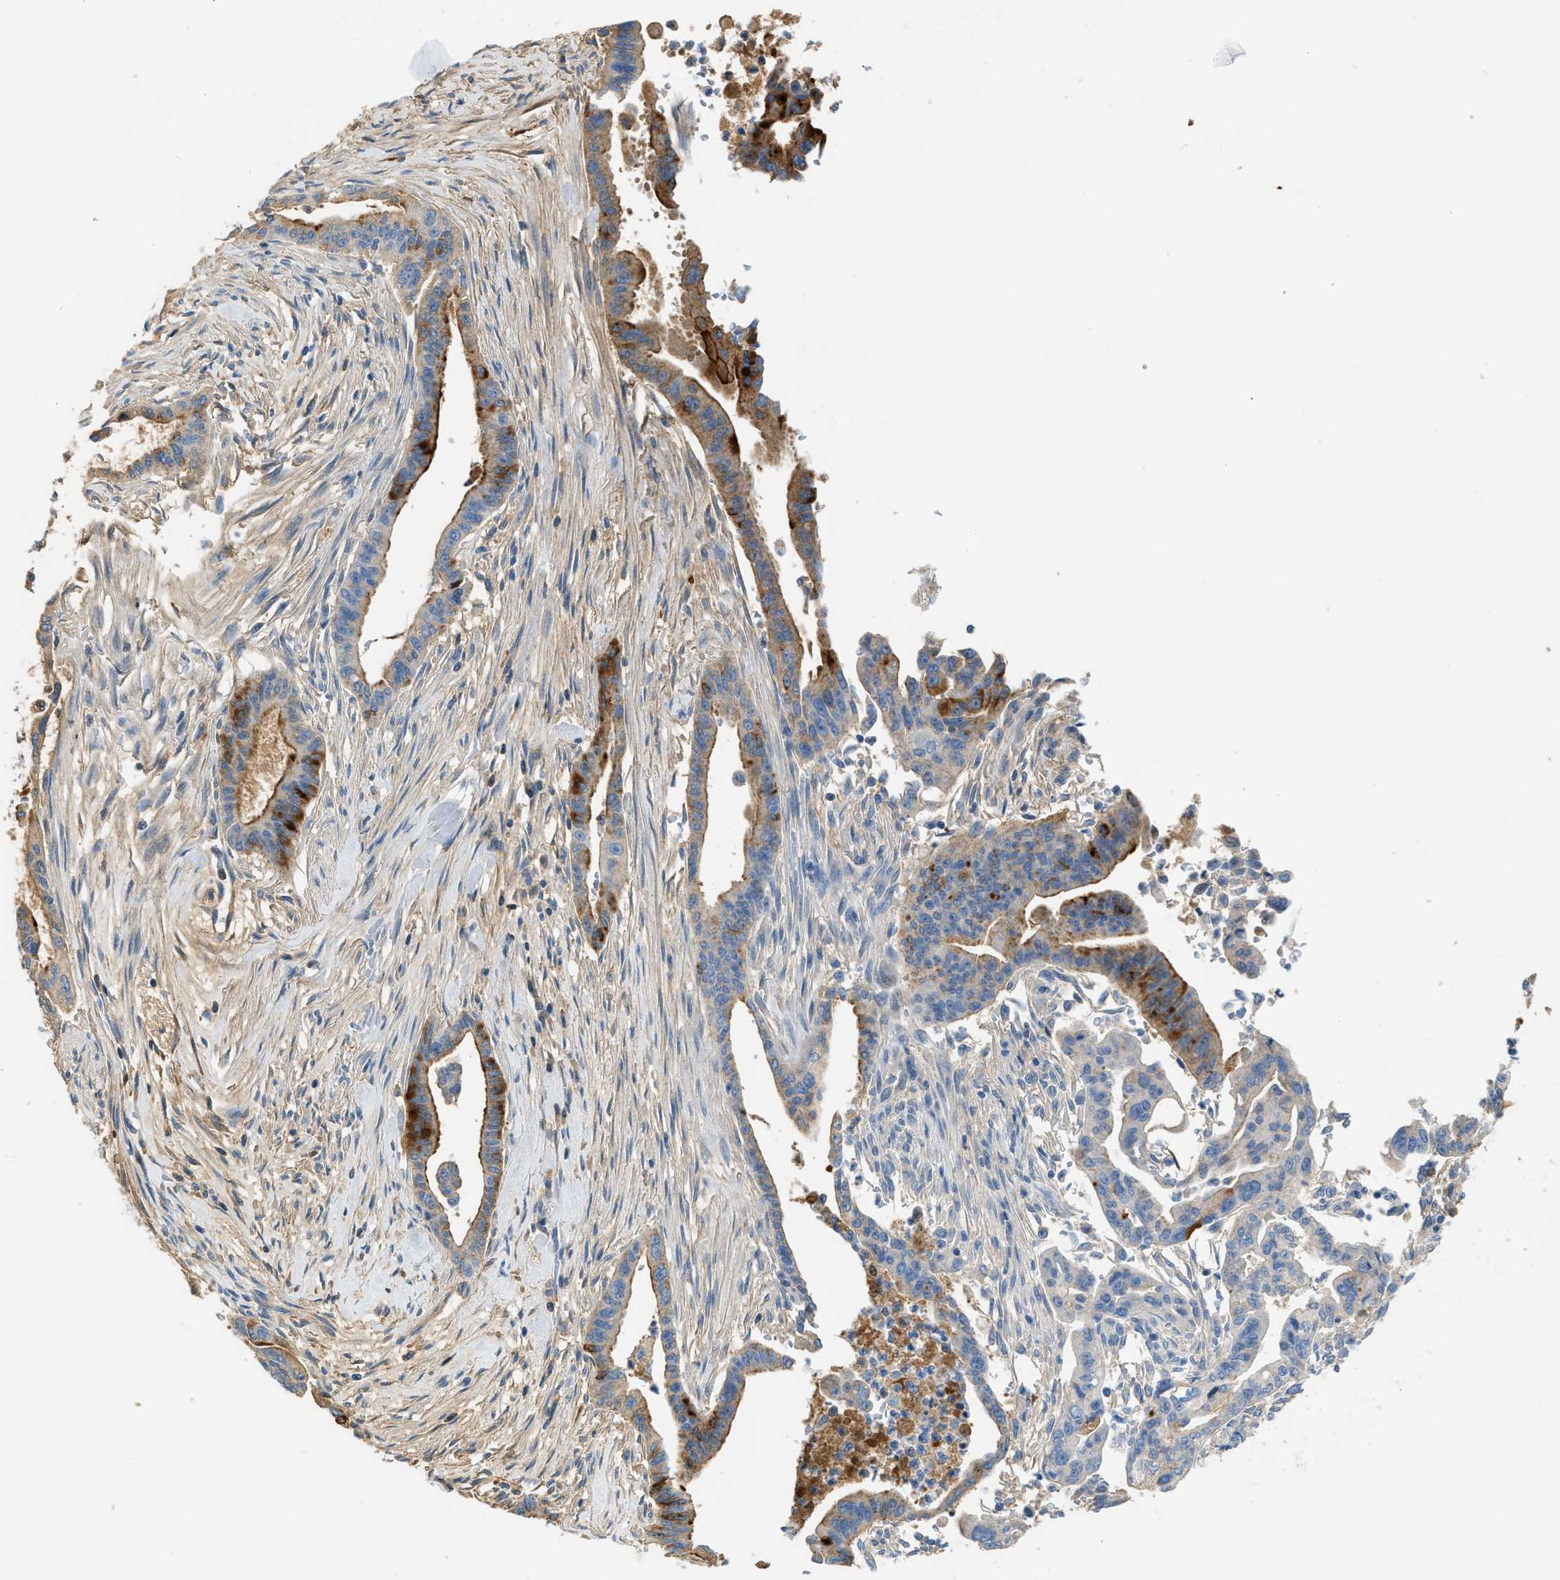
{"staining": {"intensity": "moderate", "quantity": "25%-75%", "location": "cytoplasmic/membranous"}, "tissue": "pancreatic cancer", "cell_type": "Tumor cells", "image_type": "cancer", "snomed": [{"axis": "morphology", "description": "Adenocarcinoma, NOS"}, {"axis": "topography", "description": "Pancreas"}], "caption": "Immunohistochemical staining of pancreatic cancer (adenocarcinoma) shows medium levels of moderate cytoplasmic/membranous protein positivity in approximately 25%-75% of tumor cells. The staining was performed using DAB, with brown indicating positive protein expression. Nuclei are stained blue with hematoxylin.", "gene": "CFI", "patient": {"sex": "male", "age": 70}}